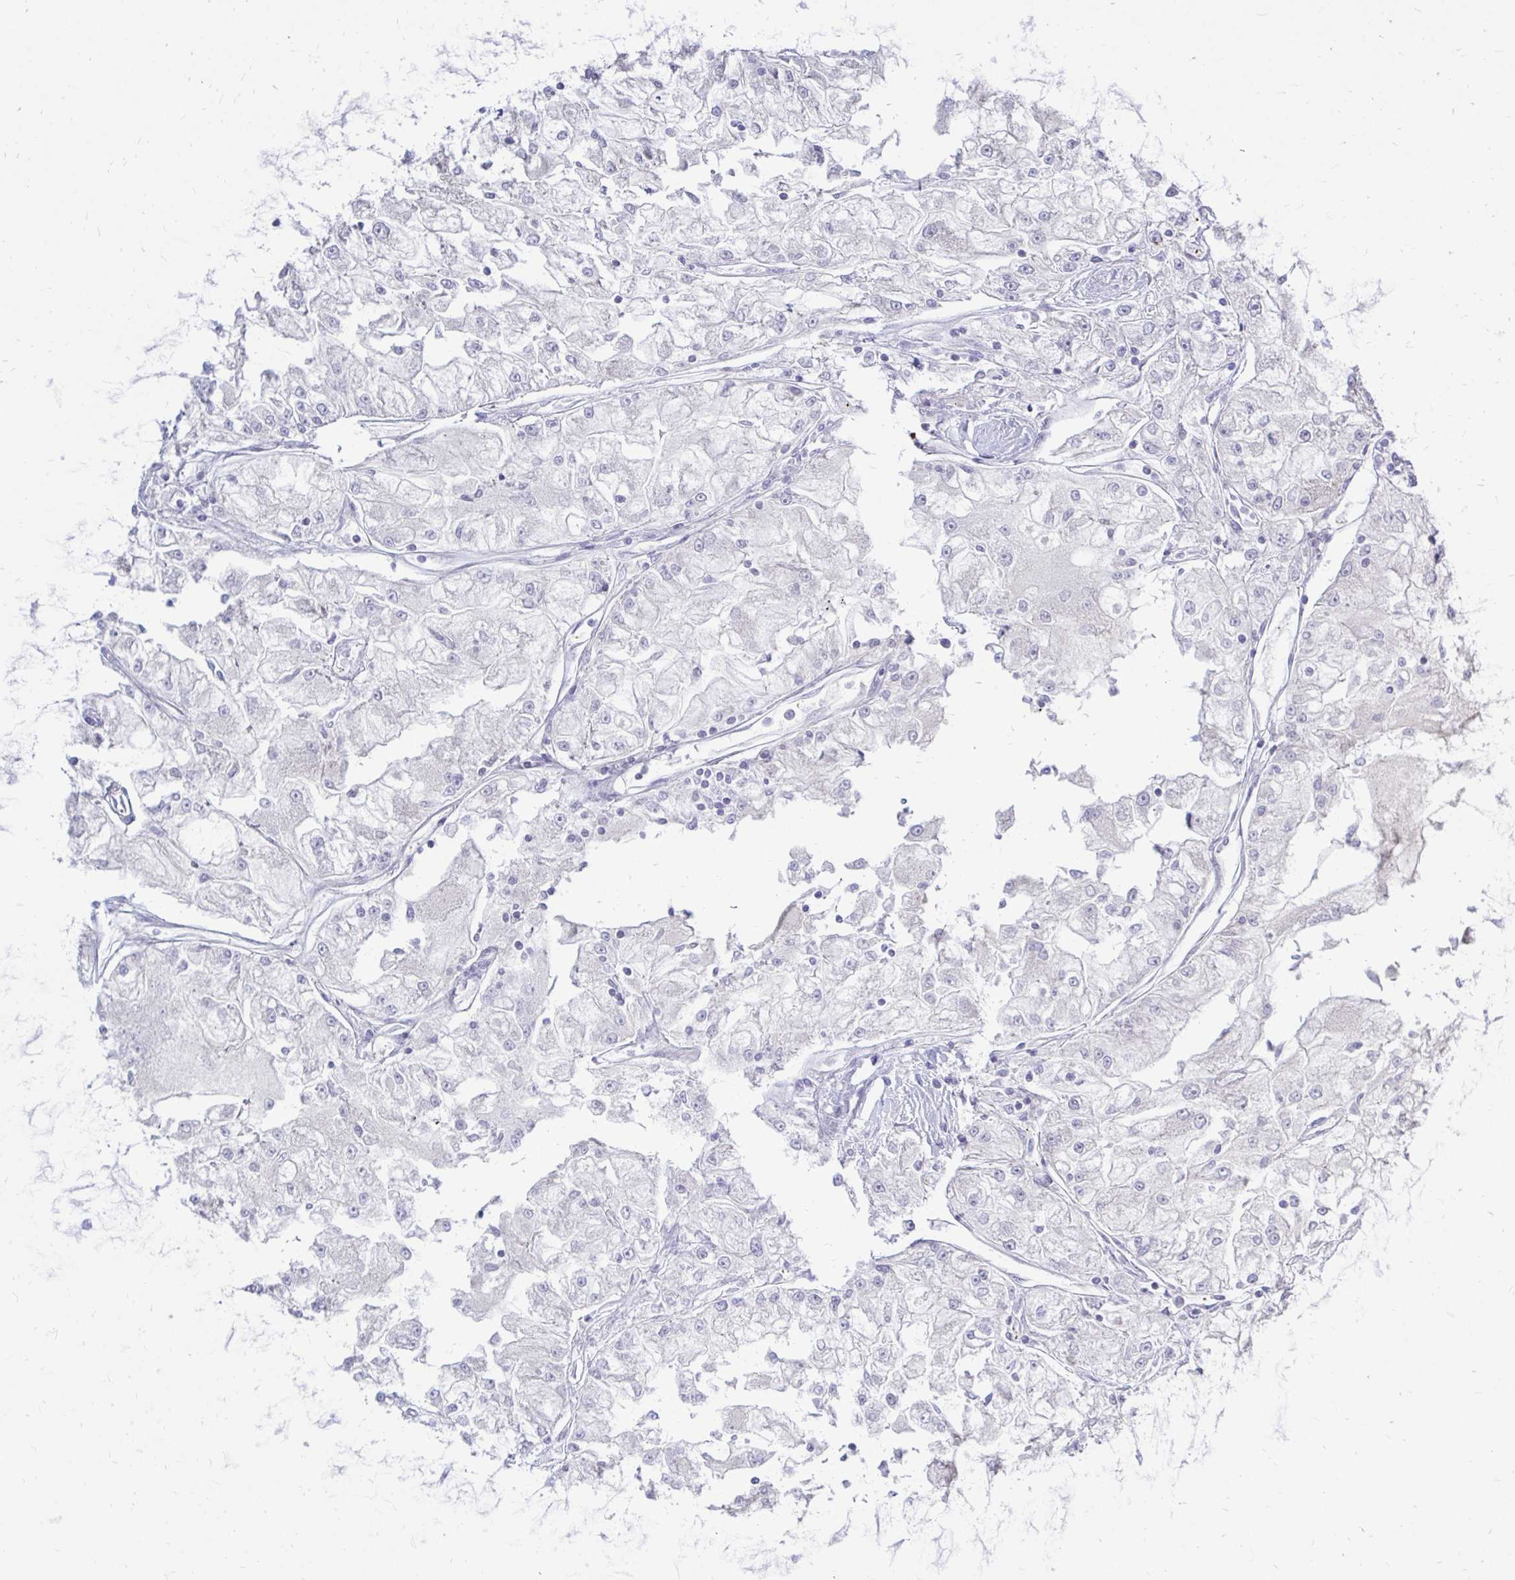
{"staining": {"intensity": "negative", "quantity": "none", "location": "none"}, "tissue": "renal cancer", "cell_type": "Tumor cells", "image_type": "cancer", "snomed": [{"axis": "morphology", "description": "Adenocarcinoma, NOS"}, {"axis": "topography", "description": "Kidney"}], "caption": "The immunohistochemistry micrograph has no significant positivity in tumor cells of renal cancer (adenocarcinoma) tissue. (DAB (3,3'-diaminobenzidine) IHC visualized using brightfield microscopy, high magnification).", "gene": "OR10R2", "patient": {"sex": "female", "age": 72}}